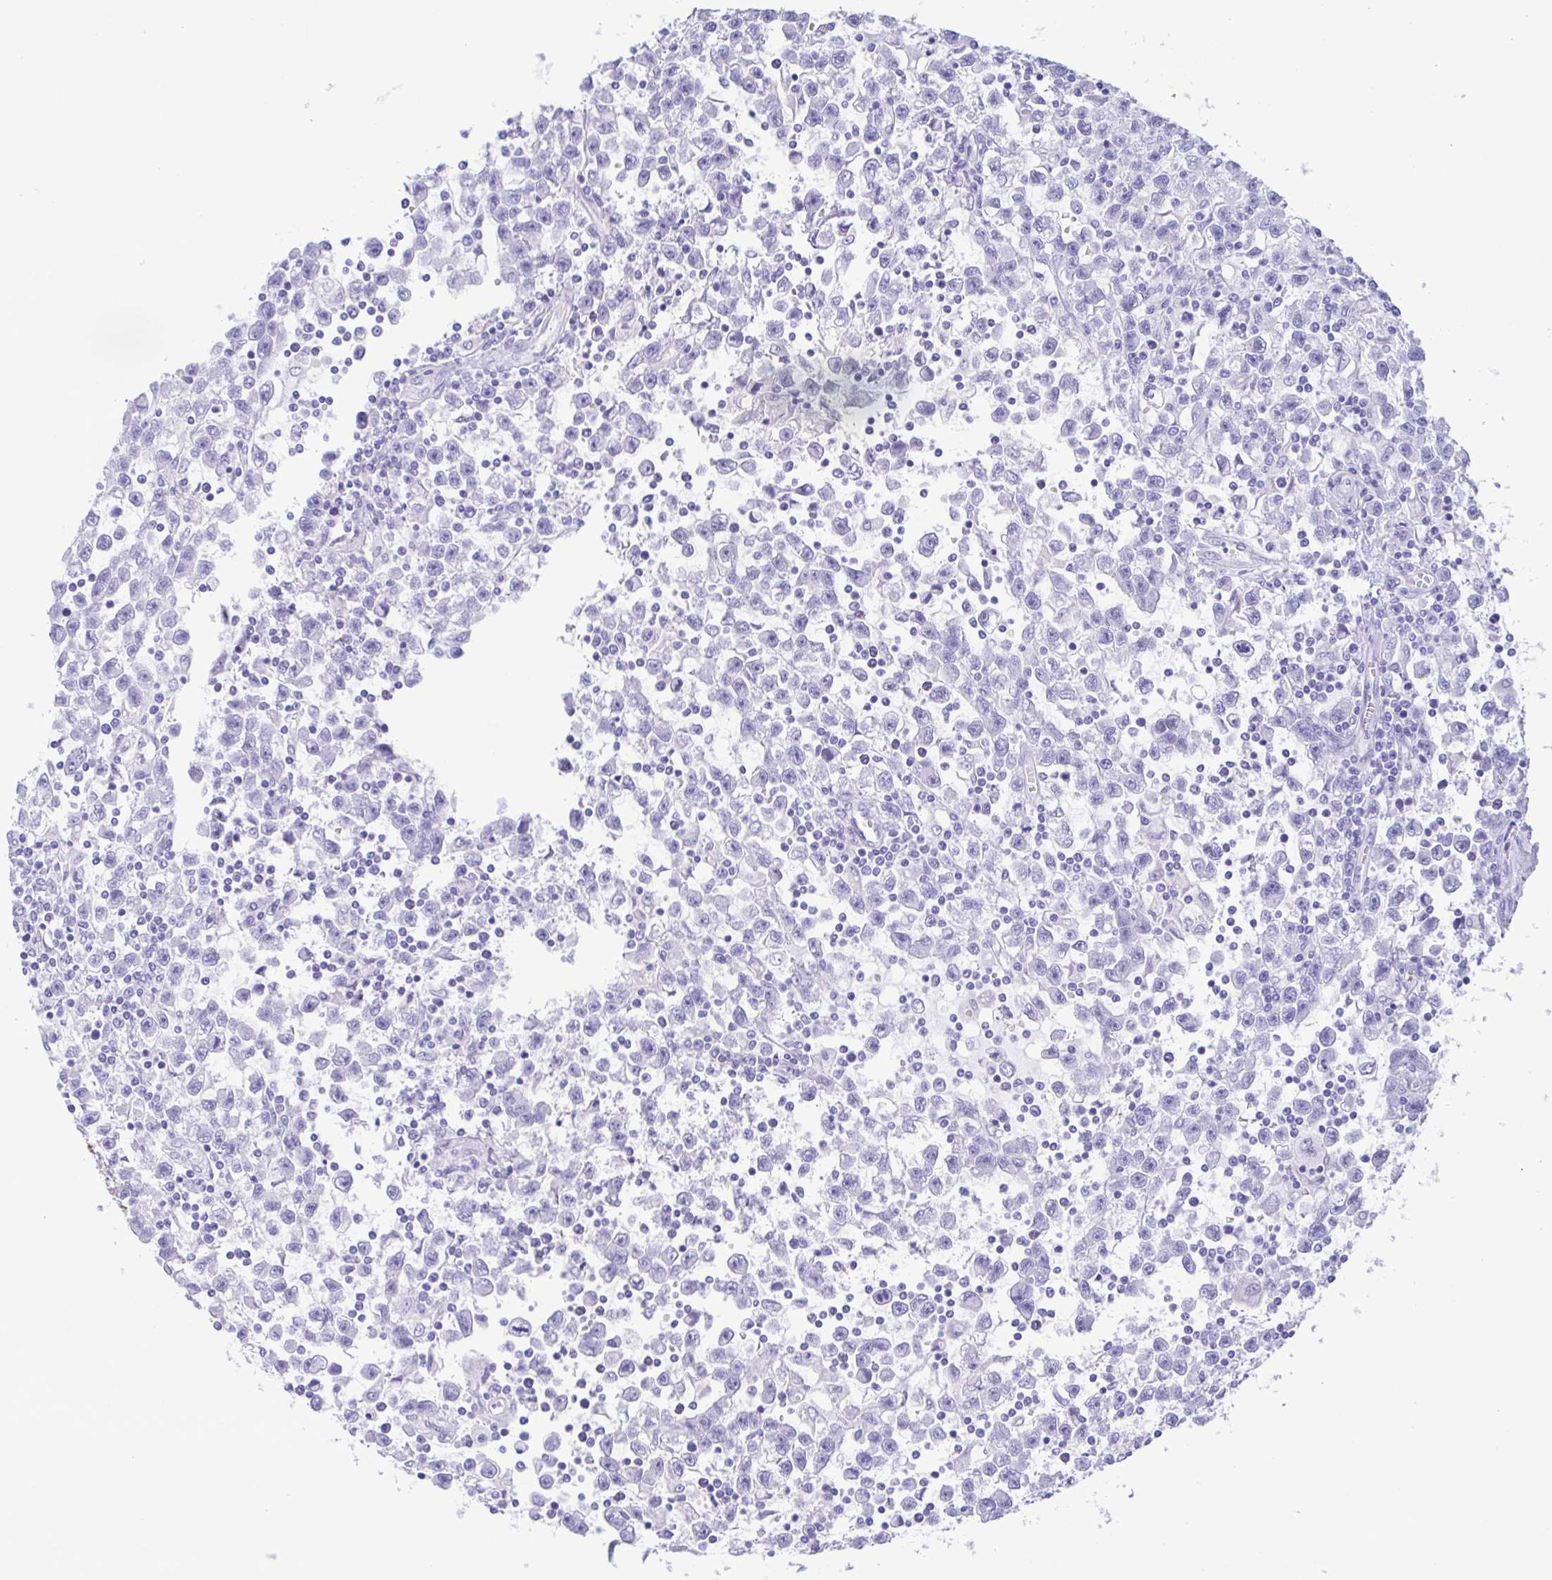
{"staining": {"intensity": "negative", "quantity": "none", "location": "none"}, "tissue": "testis cancer", "cell_type": "Tumor cells", "image_type": "cancer", "snomed": [{"axis": "morphology", "description": "Seminoma, NOS"}, {"axis": "topography", "description": "Testis"}], "caption": "Tumor cells show no significant protein expression in testis cancer.", "gene": "TSPY2", "patient": {"sex": "male", "age": 31}}